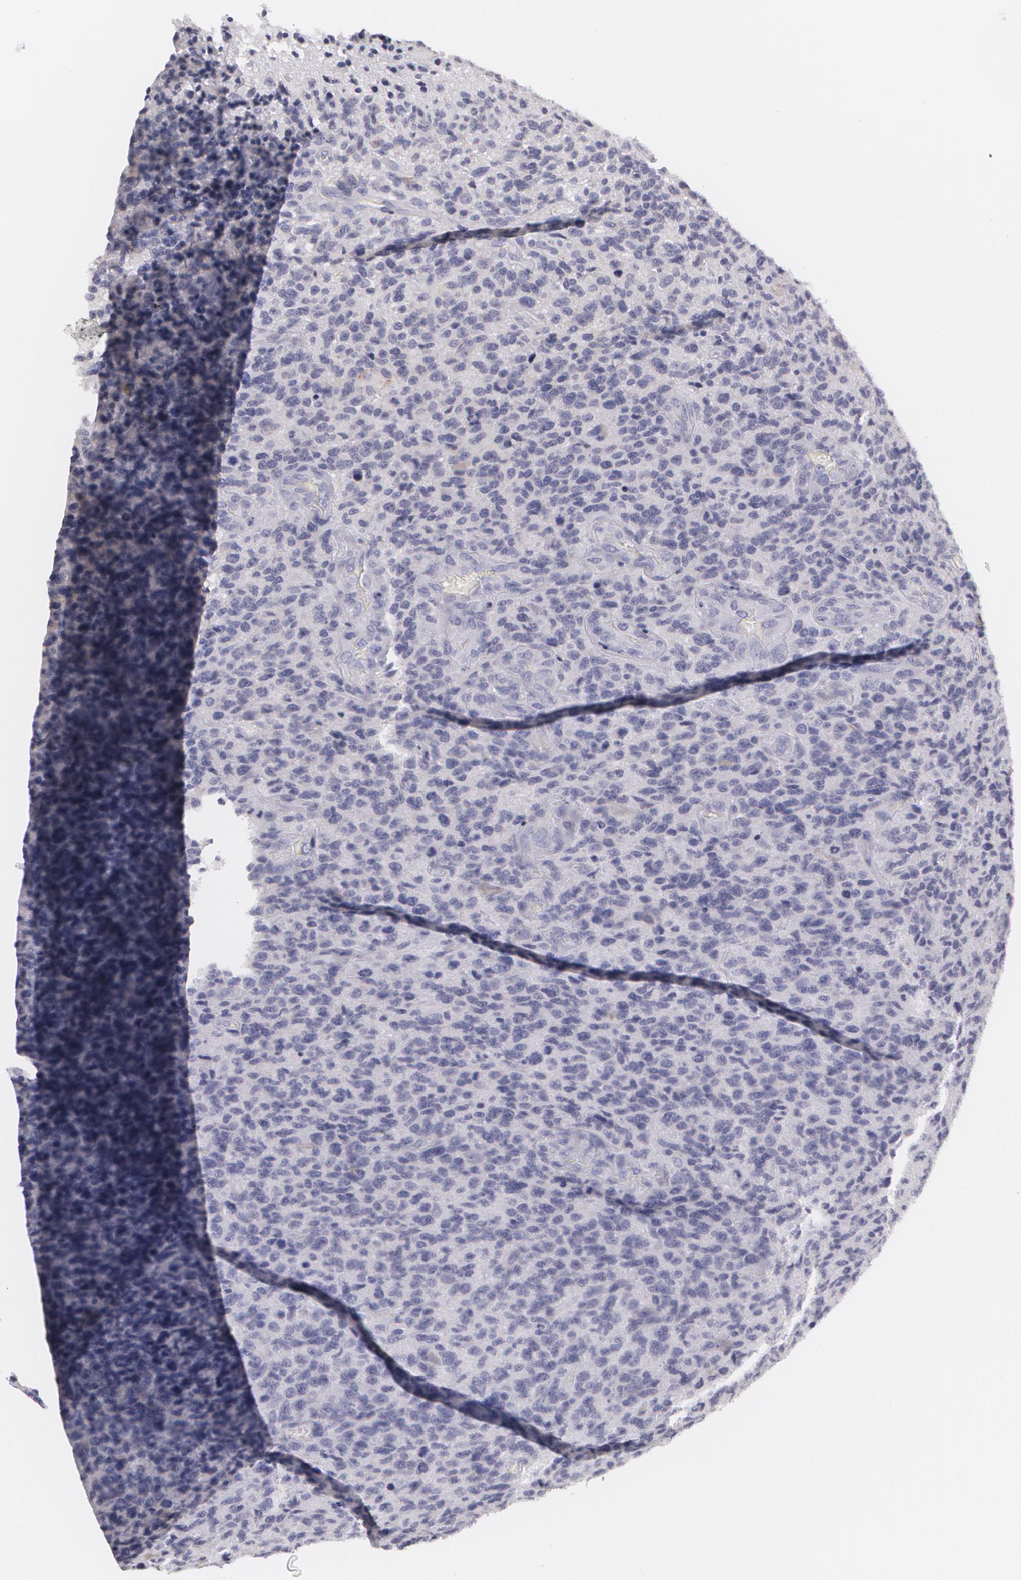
{"staining": {"intensity": "negative", "quantity": "none", "location": "none"}, "tissue": "glioma", "cell_type": "Tumor cells", "image_type": "cancer", "snomed": [{"axis": "morphology", "description": "Glioma, malignant, High grade"}, {"axis": "topography", "description": "Brain"}], "caption": "High-grade glioma (malignant) was stained to show a protein in brown. There is no significant expression in tumor cells.", "gene": "MBNL3", "patient": {"sex": "male", "age": 36}}